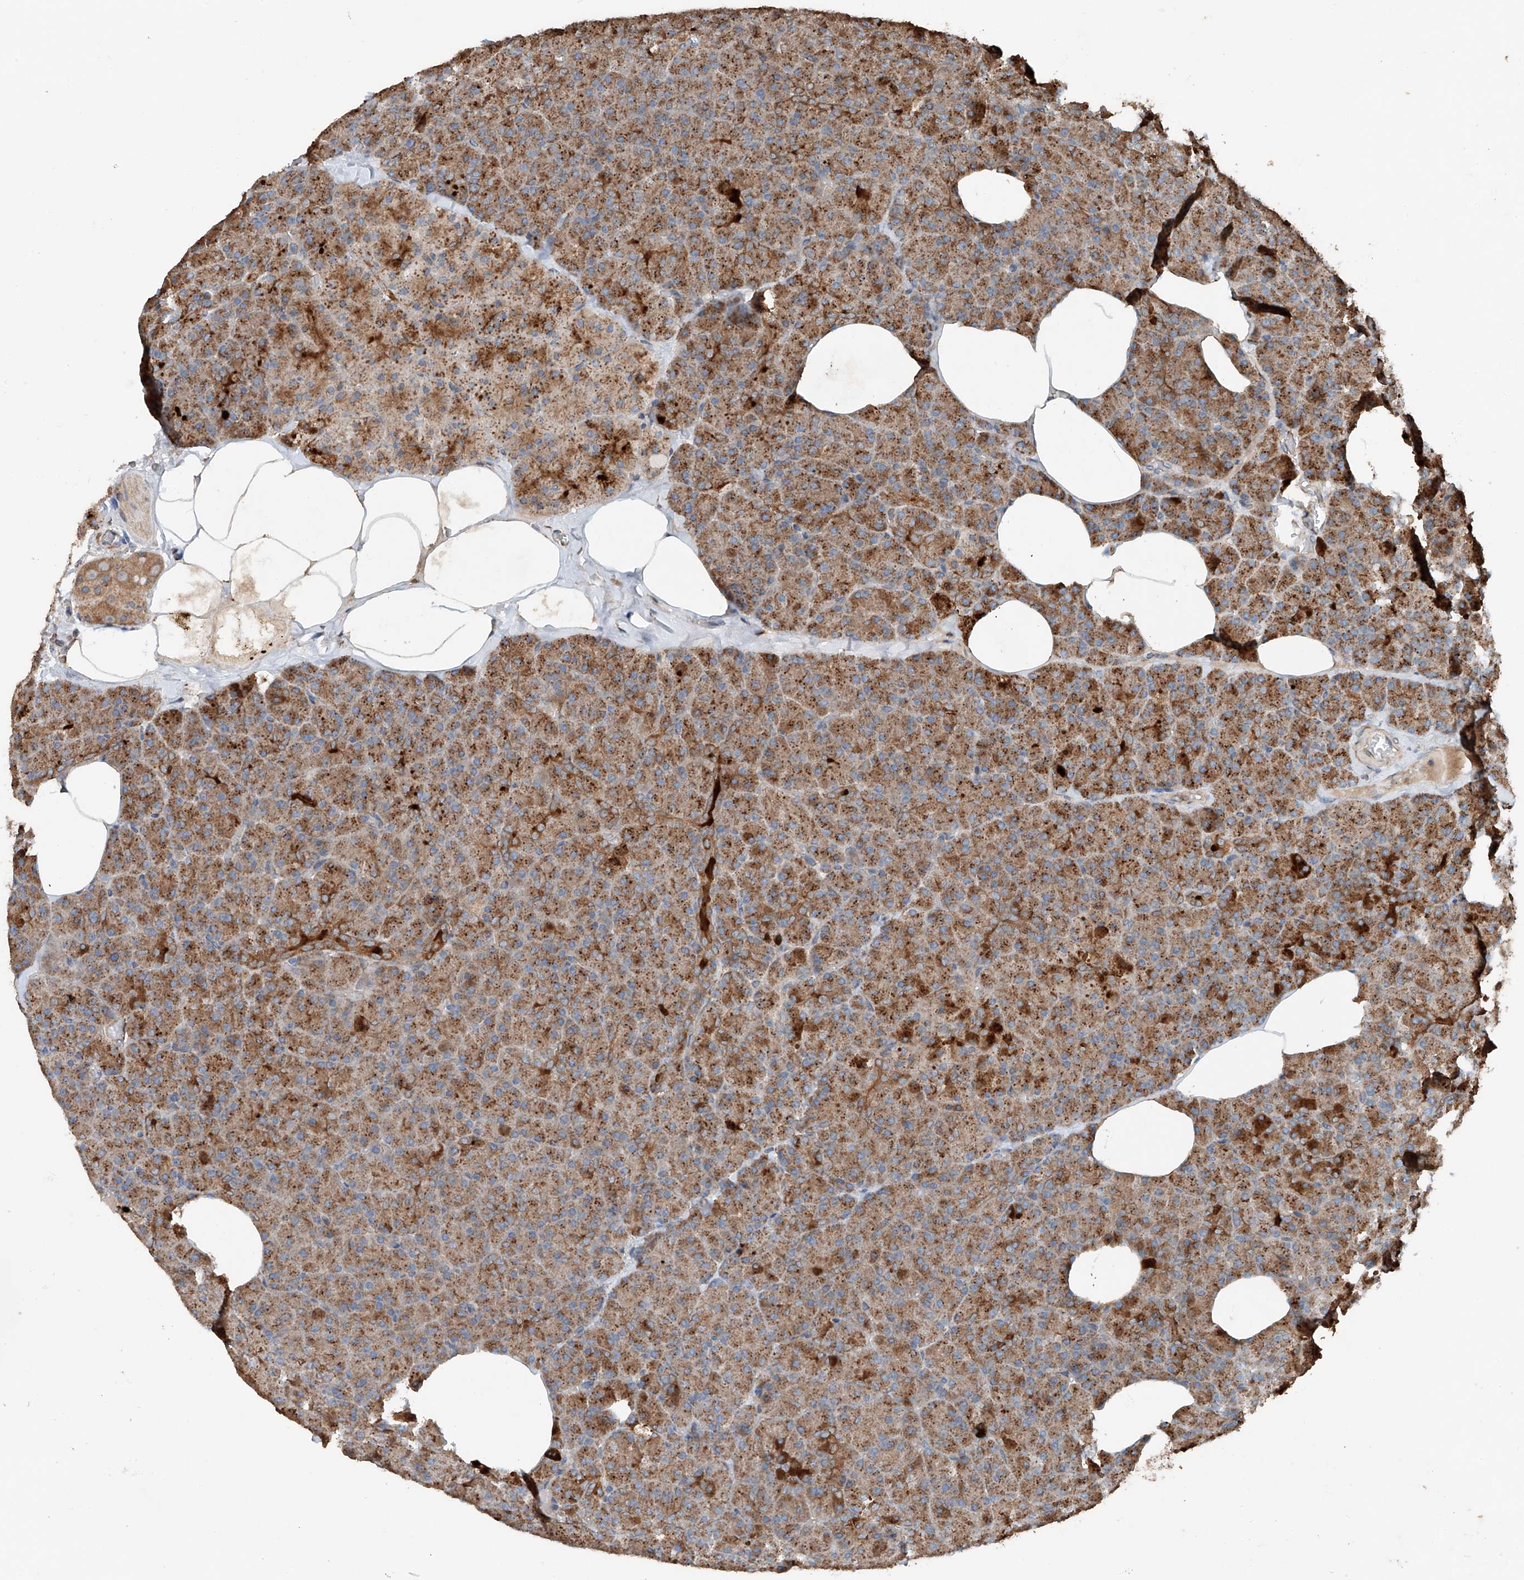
{"staining": {"intensity": "moderate", "quantity": ">75%", "location": "cytoplasmic/membranous"}, "tissue": "pancreas", "cell_type": "Exocrine glandular cells", "image_type": "normal", "snomed": [{"axis": "morphology", "description": "Normal tissue, NOS"}, {"axis": "morphology", "description": "Carcinoid, malignant, NOS"}, {"axis": "topography", "description": "Pancreas"}], "caption": "Brown immunohistochemical staining in benign pancreas exhibits moderate cytoplasmic/membranous expression in approximately >75% of exocrine glandular cells.", "gene": "AP4B1", "patient": {"sex": "female", "age": 35}}